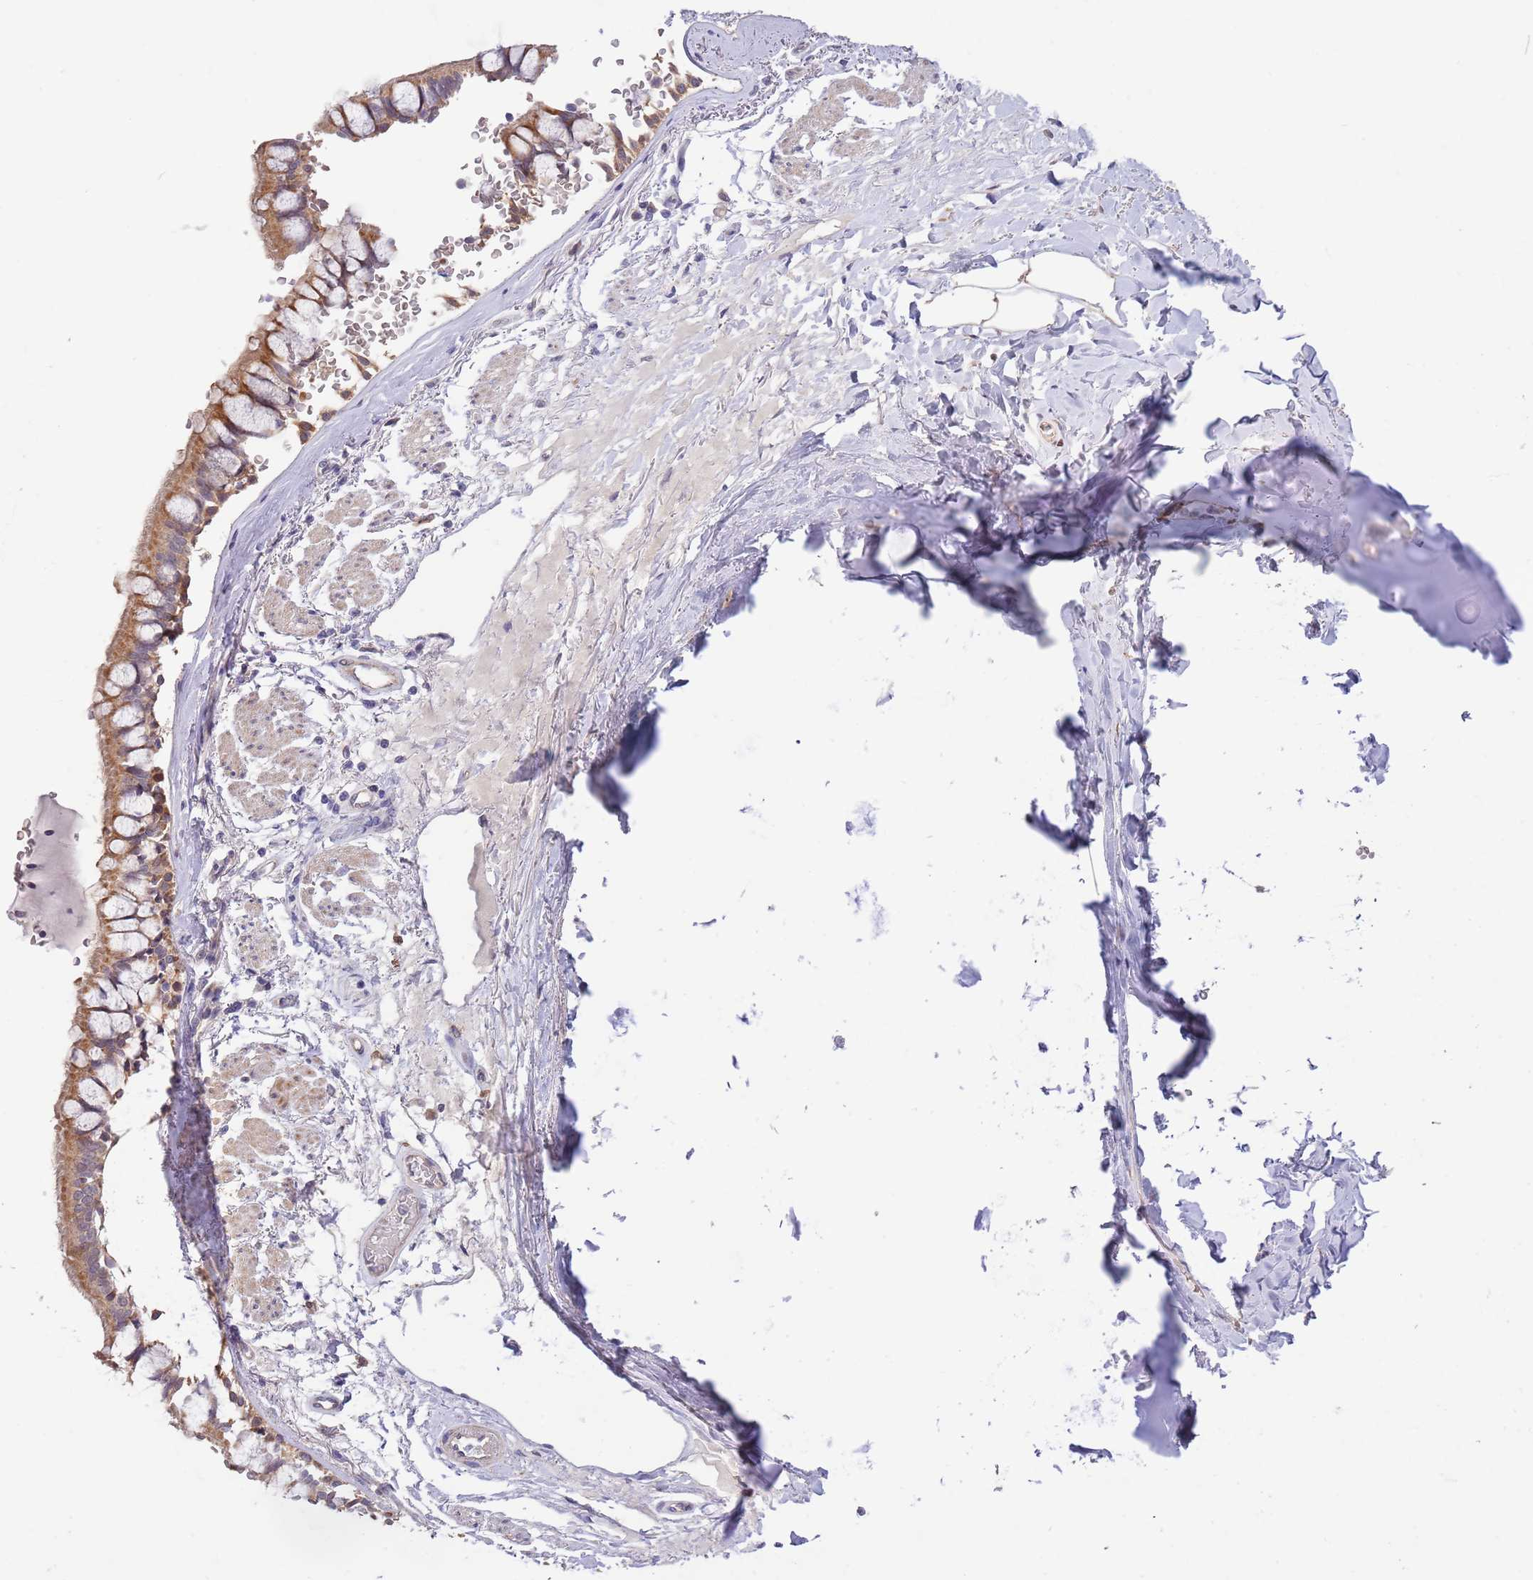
{"staining": {"intensity": "moderate", "quantity": ">75%", "location": "cytoplasmic/membranous"}, "tissue": "bronchus", "cell_type": "Respiratory epithelial cells", "image_type": "normal", "snomed": [{"axis": "morphology", "description": "Normal tissue, NOS"}, {"axis": "topography", "description": "Bronchus"}], "caption": "This is a micrograph of IHC staining of unremarkable bronchus, which shows moderate positivity in the cytoplasmic/membranous of respiratory epithelial cells.", "gene": "LIPJ", "patient": {"sex": "male", "age": 70}}